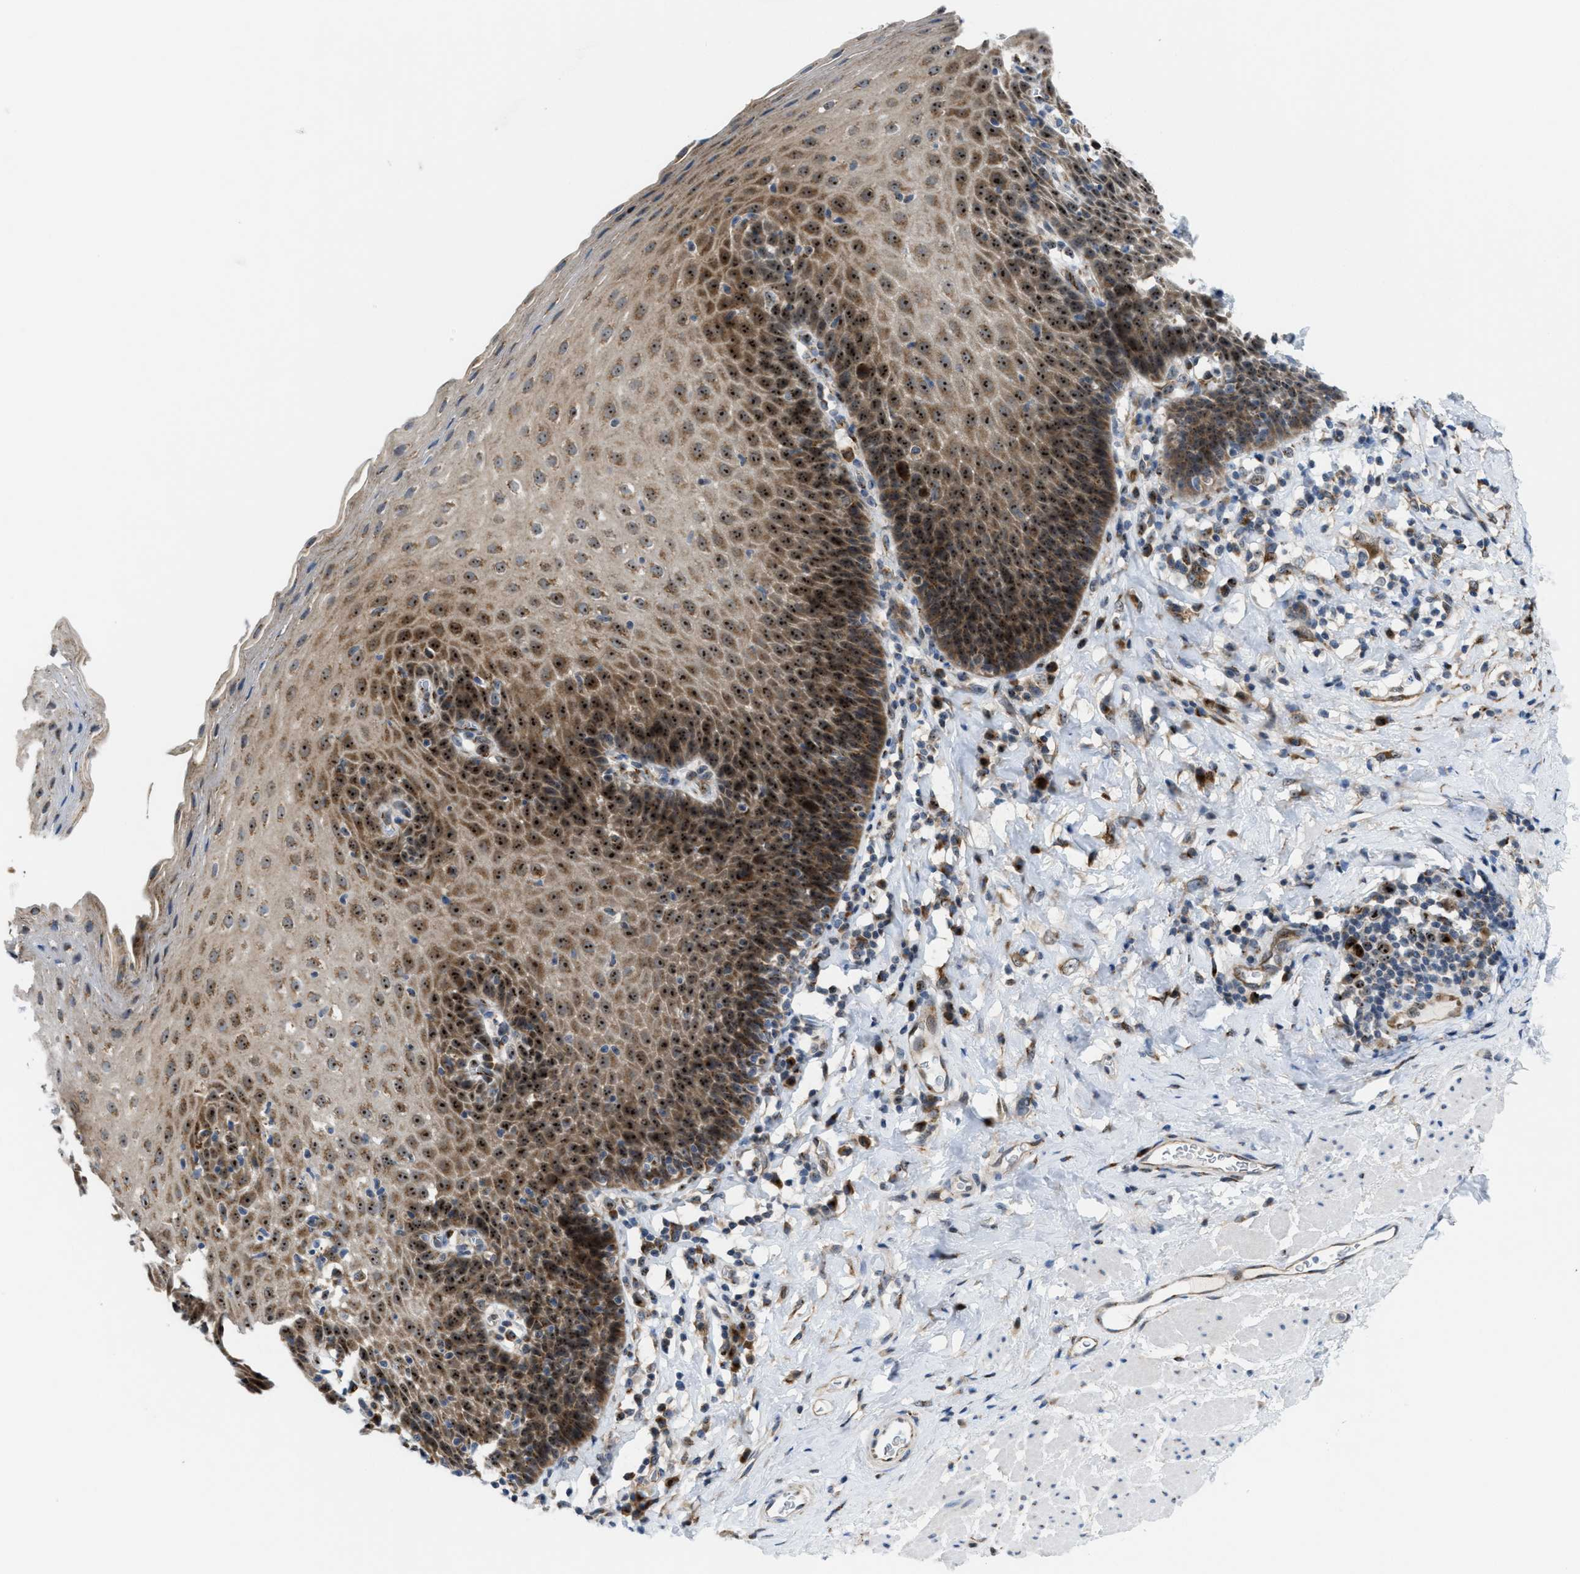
{"staining": {"intensity": "strong", "quantity": ">75%", "location": "cytoplasmic/membranous,nuclear"}, "tissue": "esophagus", "cell_type": "Squamous epithelial cells", "image_type": "normal", "snomed": [{"axis": "morphology", "description": "Normal tissue, NOS"}, {"axis": "topography", "description": "Esophagus"}], "caption": "Immunohistochemical staining of normal esophagus exhibits strong cytoplasmic/membranous,nuclear protein positivity in about >75% of squamous epithelial cells. The protein of interest is stained brown, and the nuclei are stained in blue (DAB IHC with brightfield microscopy, high magnification).", "gene": "SLC38A10", "patient": {"sex": "female", "age": 61}}